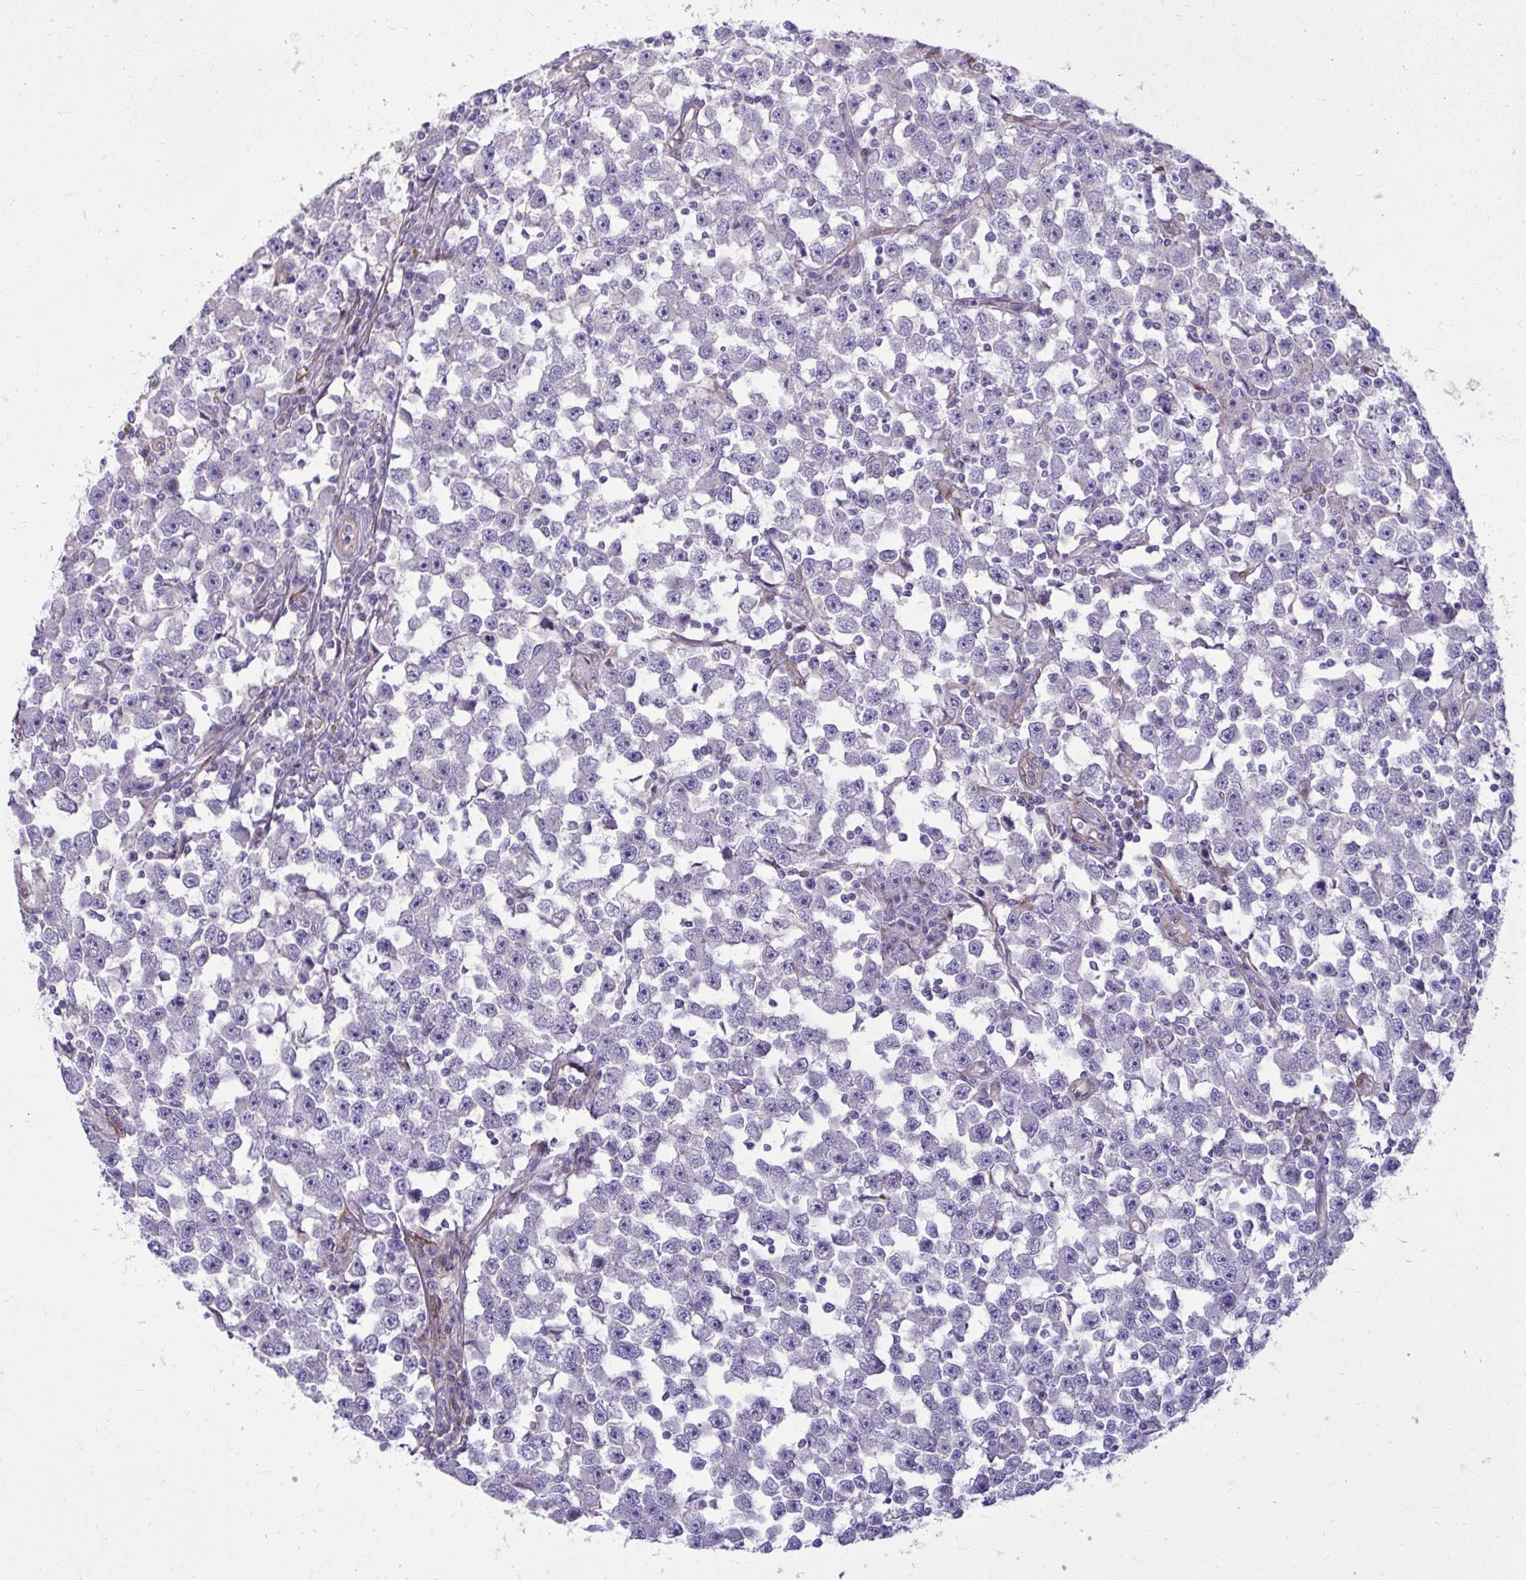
{"staining": {"intensity": "negative", "quantity": "none", "location": "none"}, "tissue": "testis cancer", "cell_type": "Tumor cells", "image_type": "cancer", "snomed": [{"axis": "morphology", "description": "Seminoma, NOS"}, {"axis": "topography", "description": "Testis"}], "caption": "Seminoma (testis) stained for a protein using IHC displays no positivity tumor cells.", "gene": "NNMT", "patient": {"sex": "male", "age": 33}}